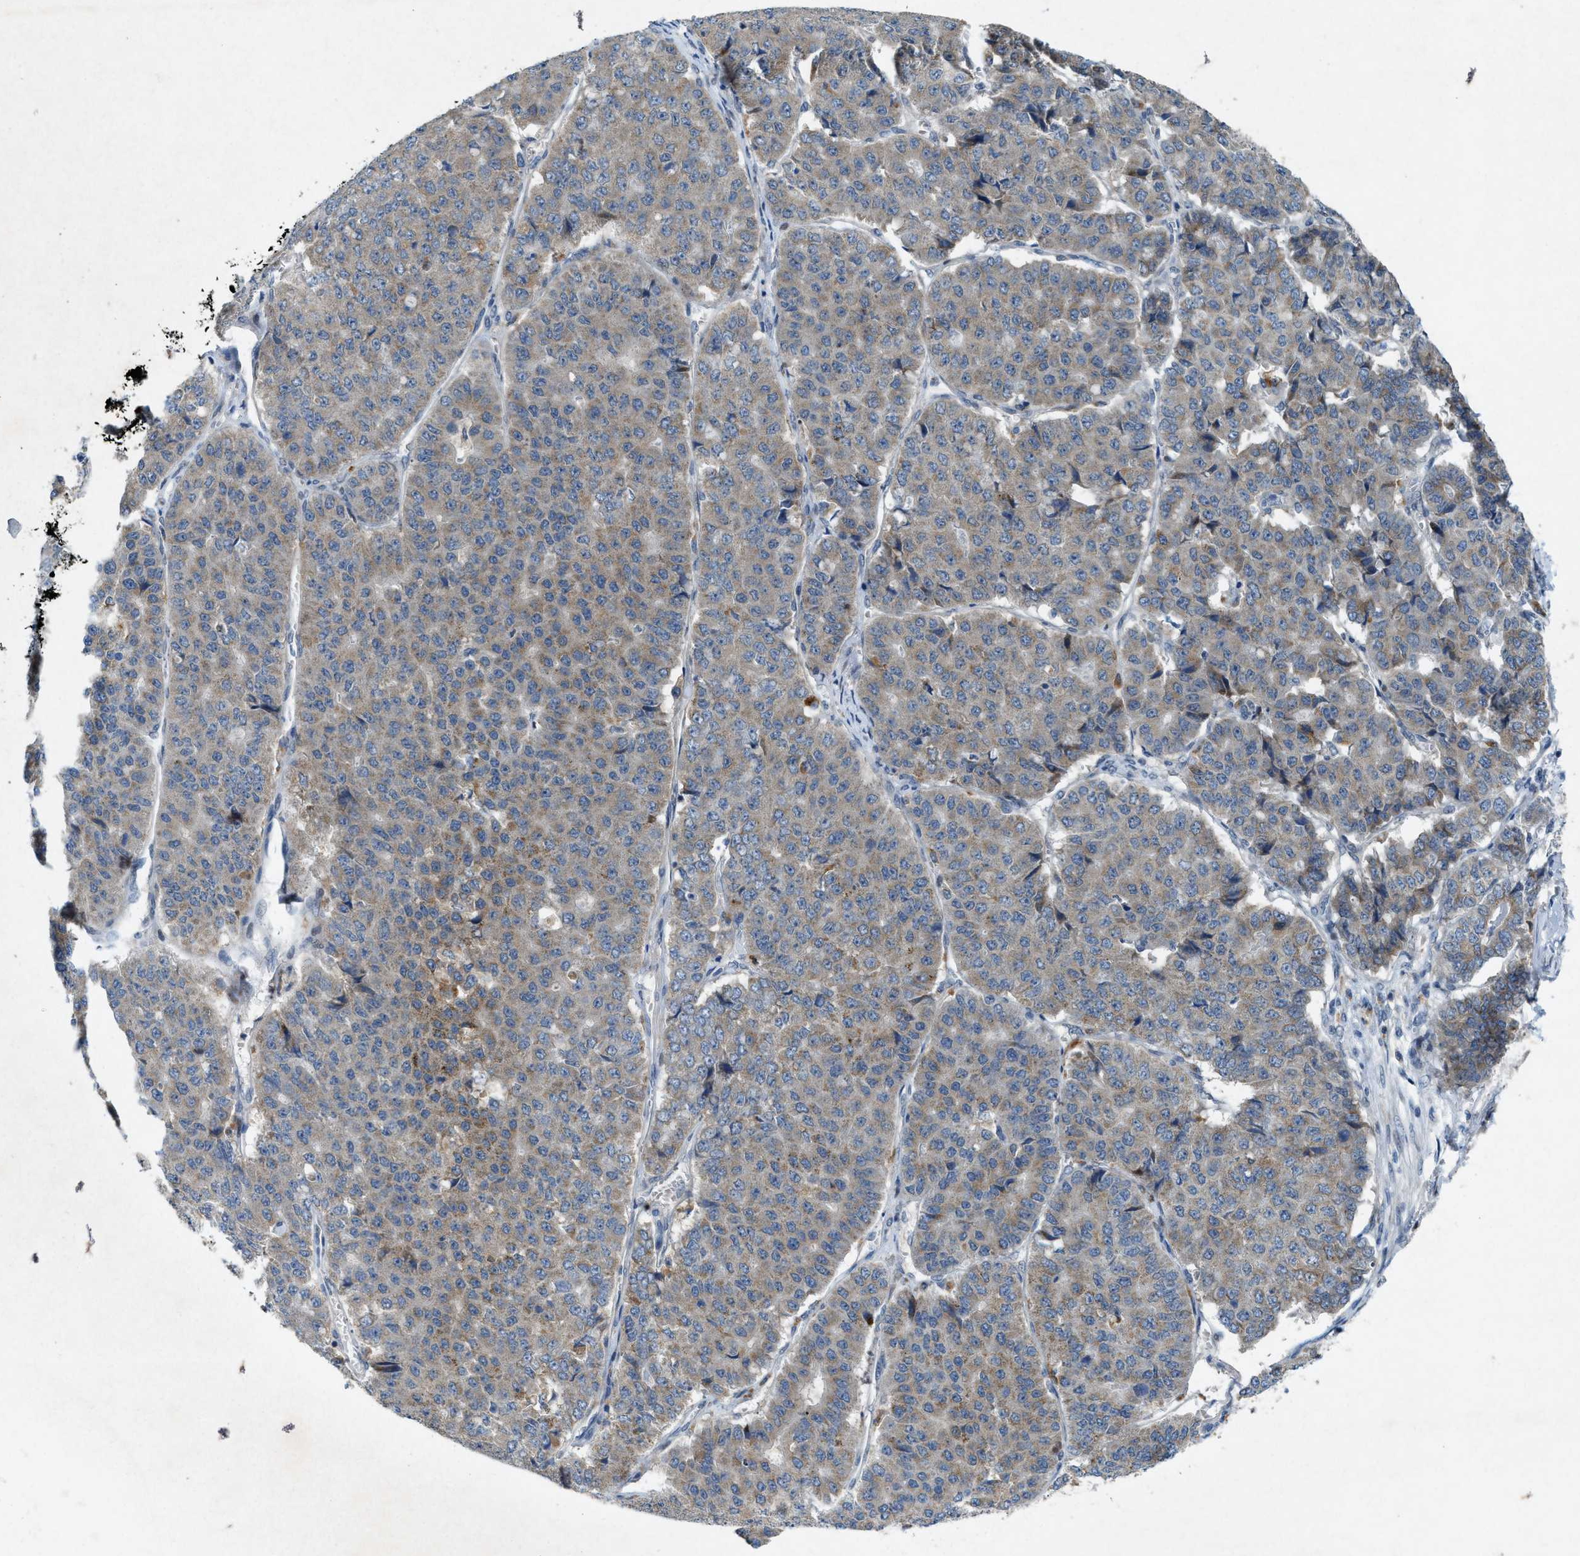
{"staining": {"intensity": "weak", "quantity": "25%-75%", "location": "cytoplasmic/membranous"}, "tissue": "pancreatic cancer", "cell_type": "Tumor cells", "image_type": "cancer", "snomed": [{"axis": "morphology", "description": "Adenocarcinoma, NOS"}, {"axis": "topography", "description": "Pancreas"}], "caption": "A histopathology image of human pancreatic cancer stained for a protein reveals weak cytoplasmic/membranous brown staining in tumor cells. The protein of interest is shown in brown color, while the nuclei are stained blue.", "gene": "URGCP", "patient": {"sex": "male", "age": 50}}